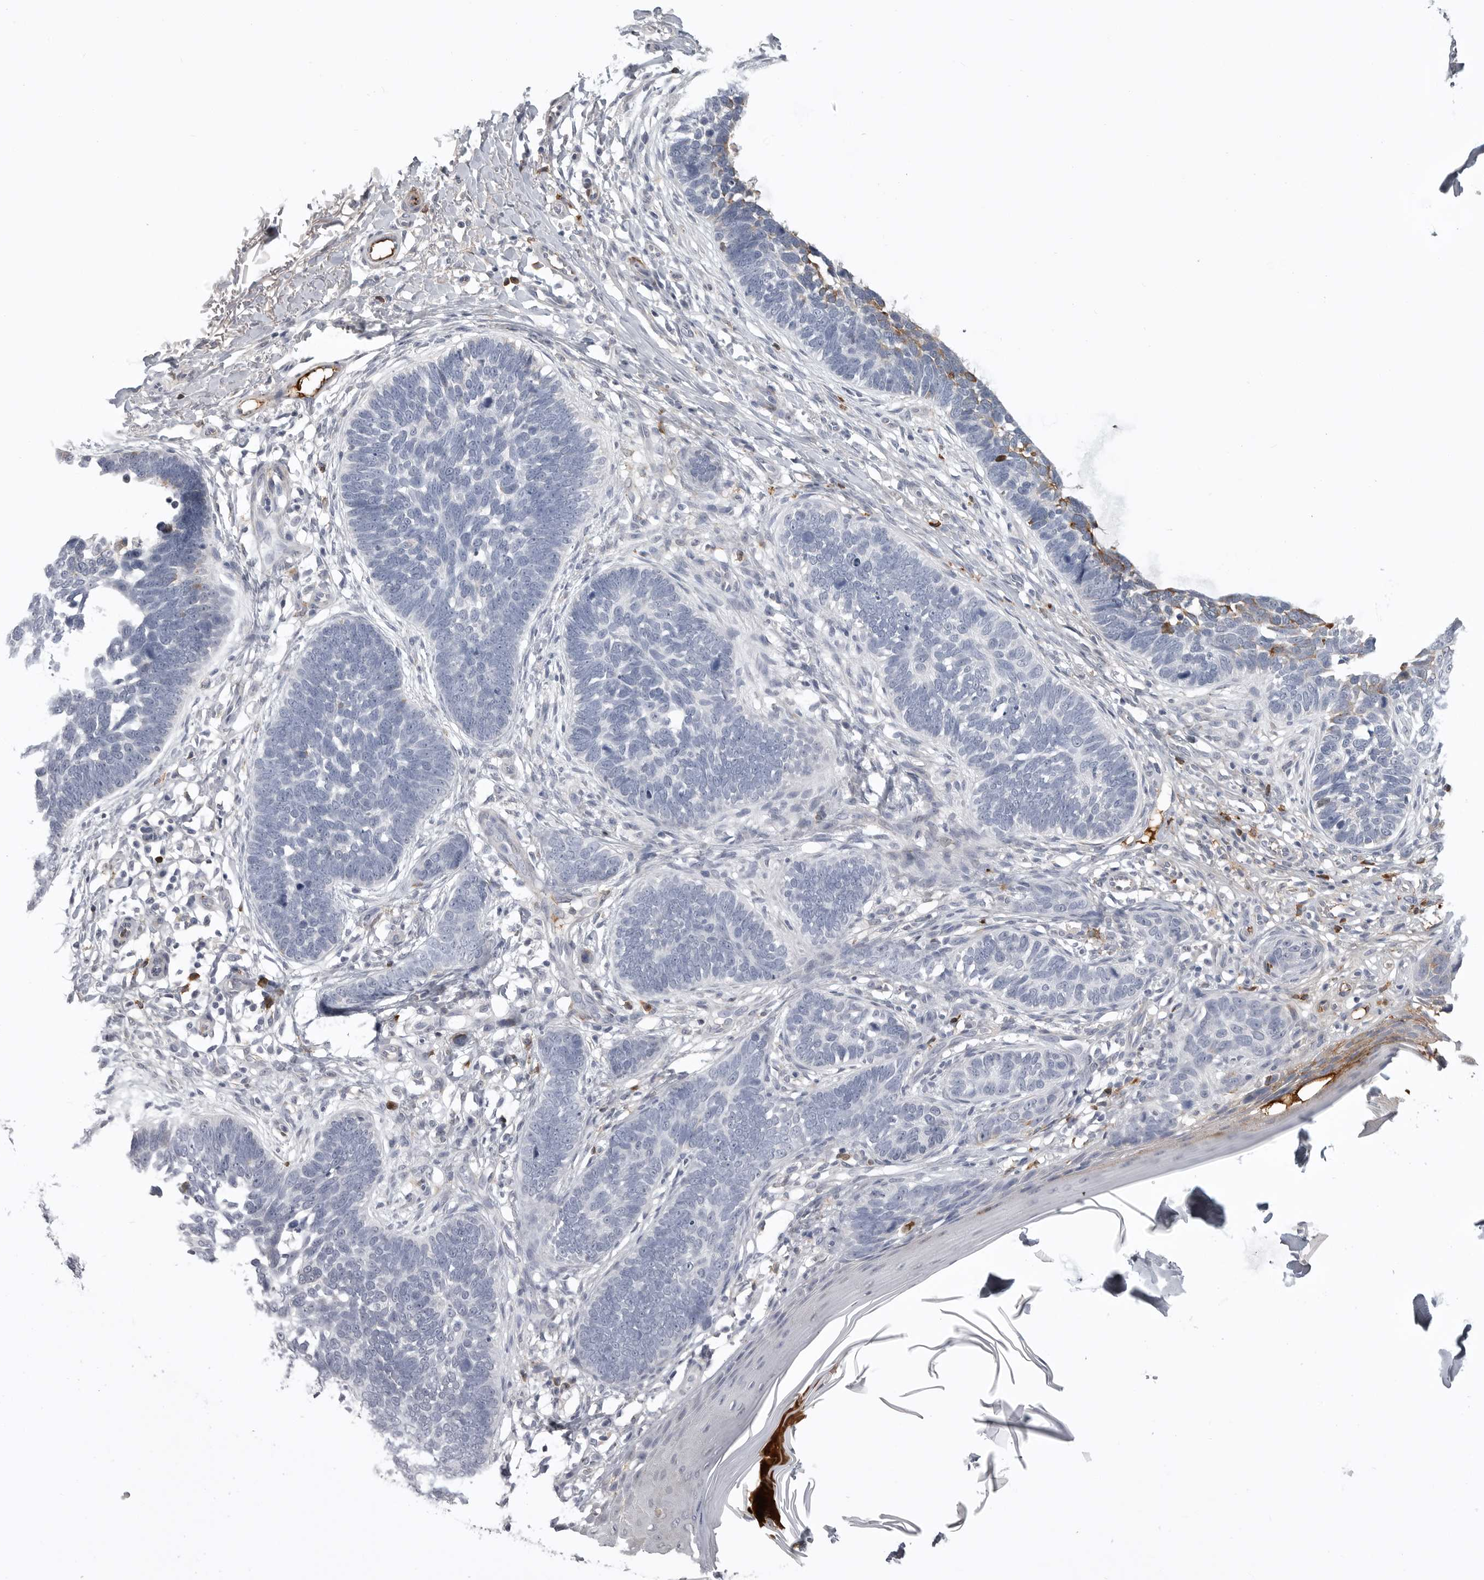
{"staining": {"intensity": "negative", "quantity": "none", "location": "none"}, "tissue": "skin cancer", "cell_type": "Tumor cells", "image_type": "cancer", "snomed": [{"axis": "morphology", "description": "Normal tissue, NOS"}, {"axis": "morphology", "description": "Basal cell carcinoma"}, {"axis": "topography", "description": "Skin"}], "caption": "Immunohistochemical staining of human skin basal cell carcinoma shows no significant positivity in tumor cells.", "gene": "SERPING1", "patient": {"sex": "male", "age": 77}}